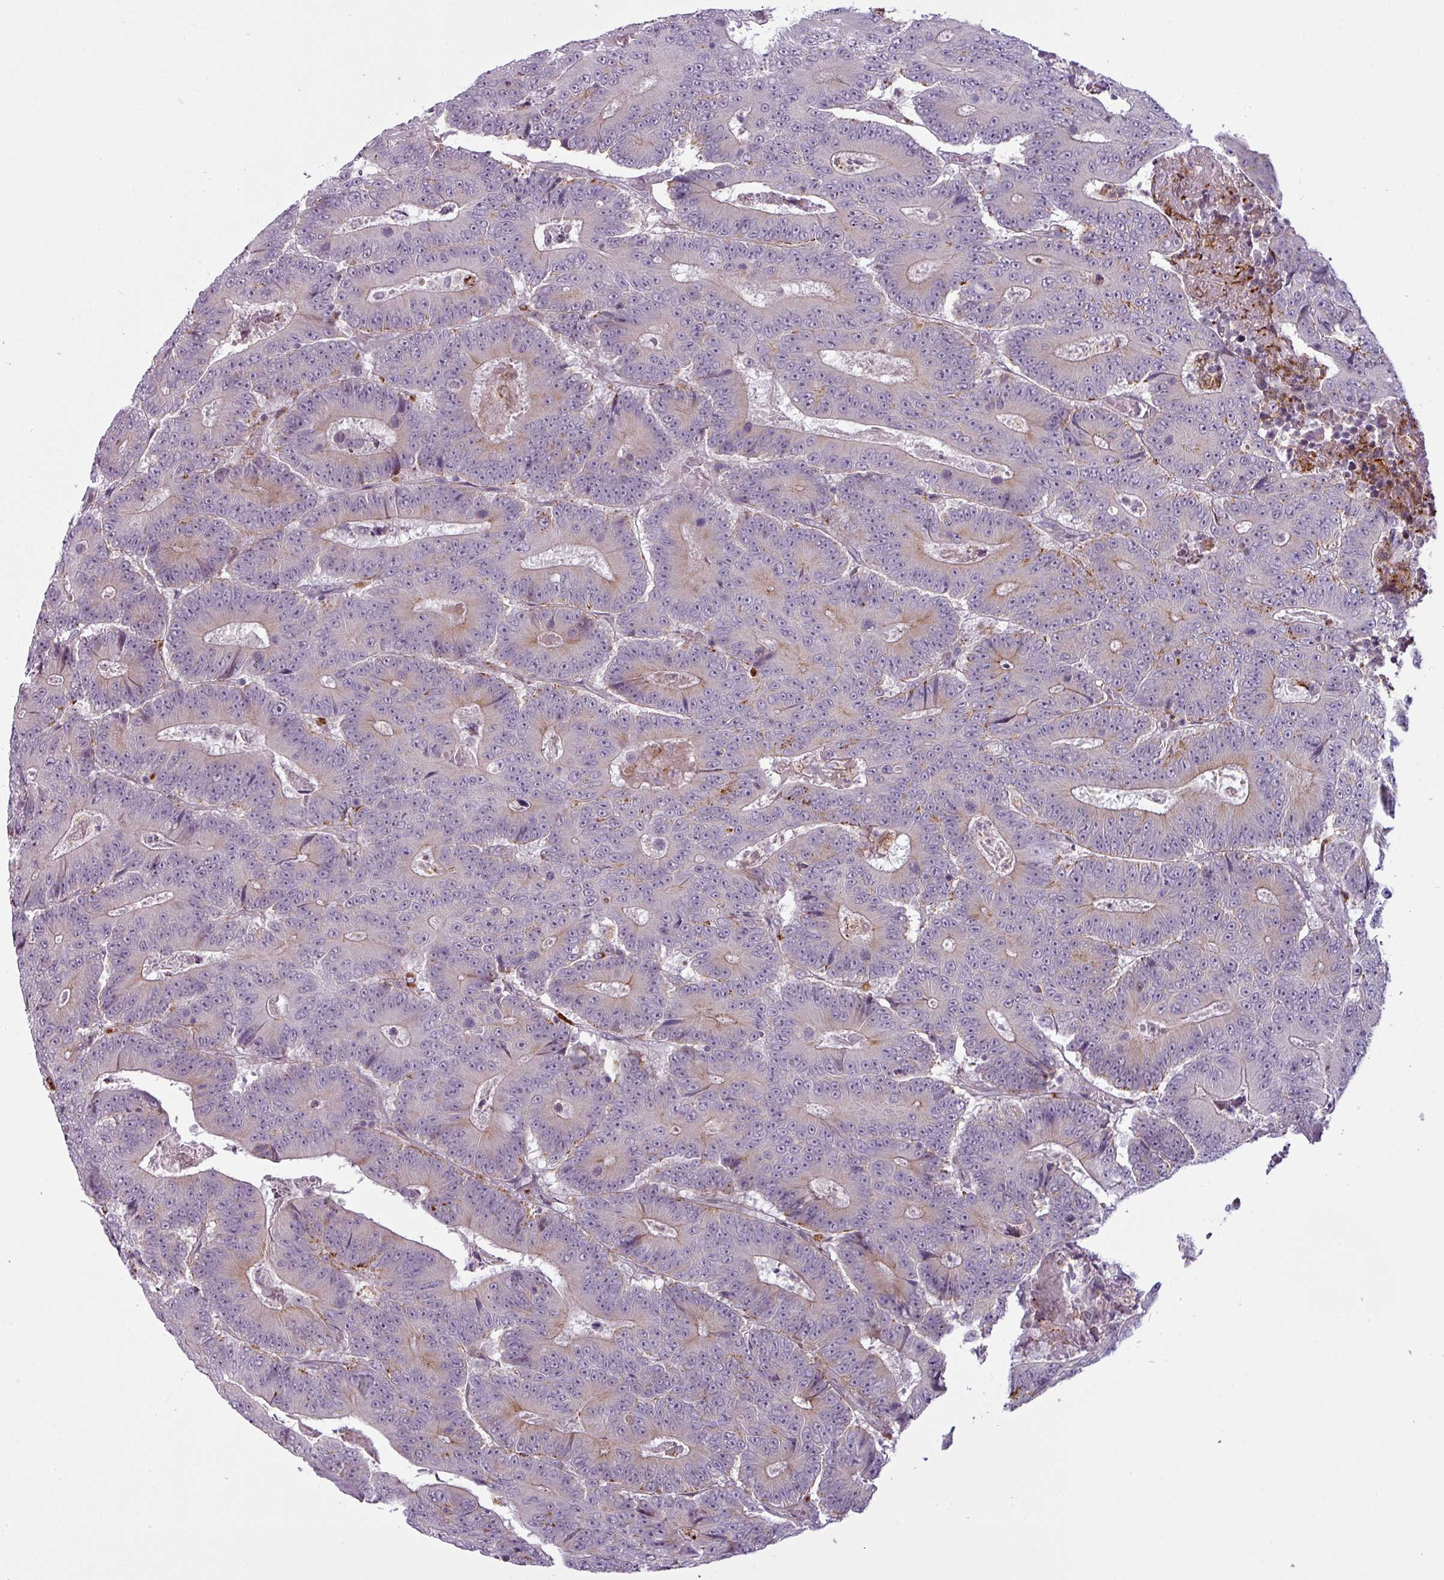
{"staining": {"intensity": "weak", "quantity": "<25%", "location": "cytoplasmic/membranous"}, "tissue": "colorectal cancer", "cell_type": "Tumor cells", "image_type": "cancer", "snomed": [{"axis": "morphology", "description": "Adenocarcinoma, NOS"}, {"axis": "topography", "description": "Colon"}], "caption": "DAB (3,3'-diaminobenzidine) immunohistochemical staining of human adenocarcinoma (colorectal) shows no significant expression in tumor cells.", "gene": "MAP7D2", "patient": {"sex": "male", "age": 83}}